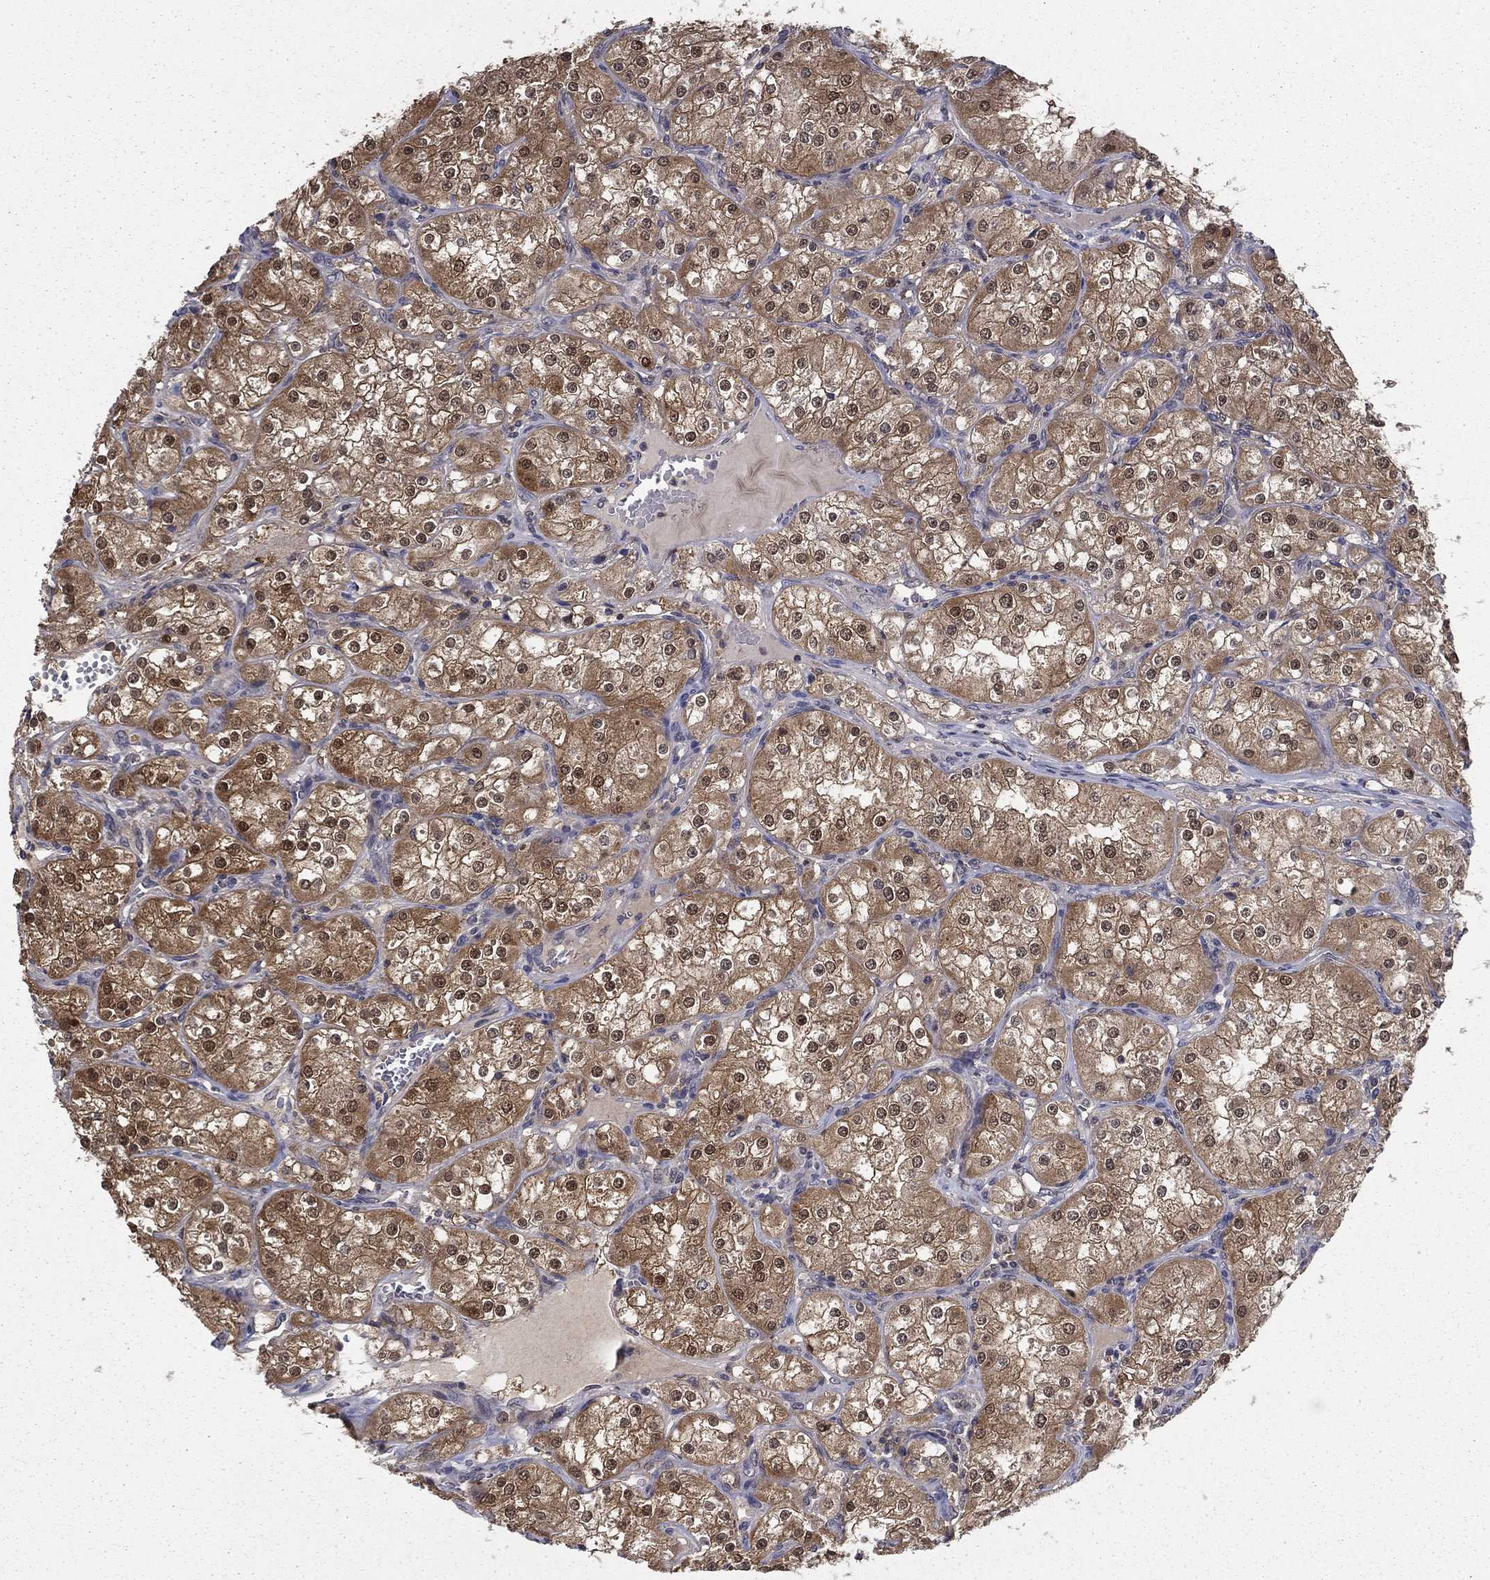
{"staining": {"intensity": "moderate", "quantity": ">75%", "location": "cytoplasmic/membranous,nuclear"}, "tissue": "renal cancer", "cell_type": "Tumor cells", "image_type": "cancer", "snomed": [{"axis": "morphology", "description": "Adenocarcinoma, NOS"}, {"axis": "topography", "description": "Kidney"}], "caption": "Brown immunohistochemical staining in human renal cancer (adenocarcinoma) reveals moderate cytoplasmic/membranous and nuclear staining in about >75% of tumor cells.", "gene": "NIT2", "patient": {"sex": "male", "age": 77}}